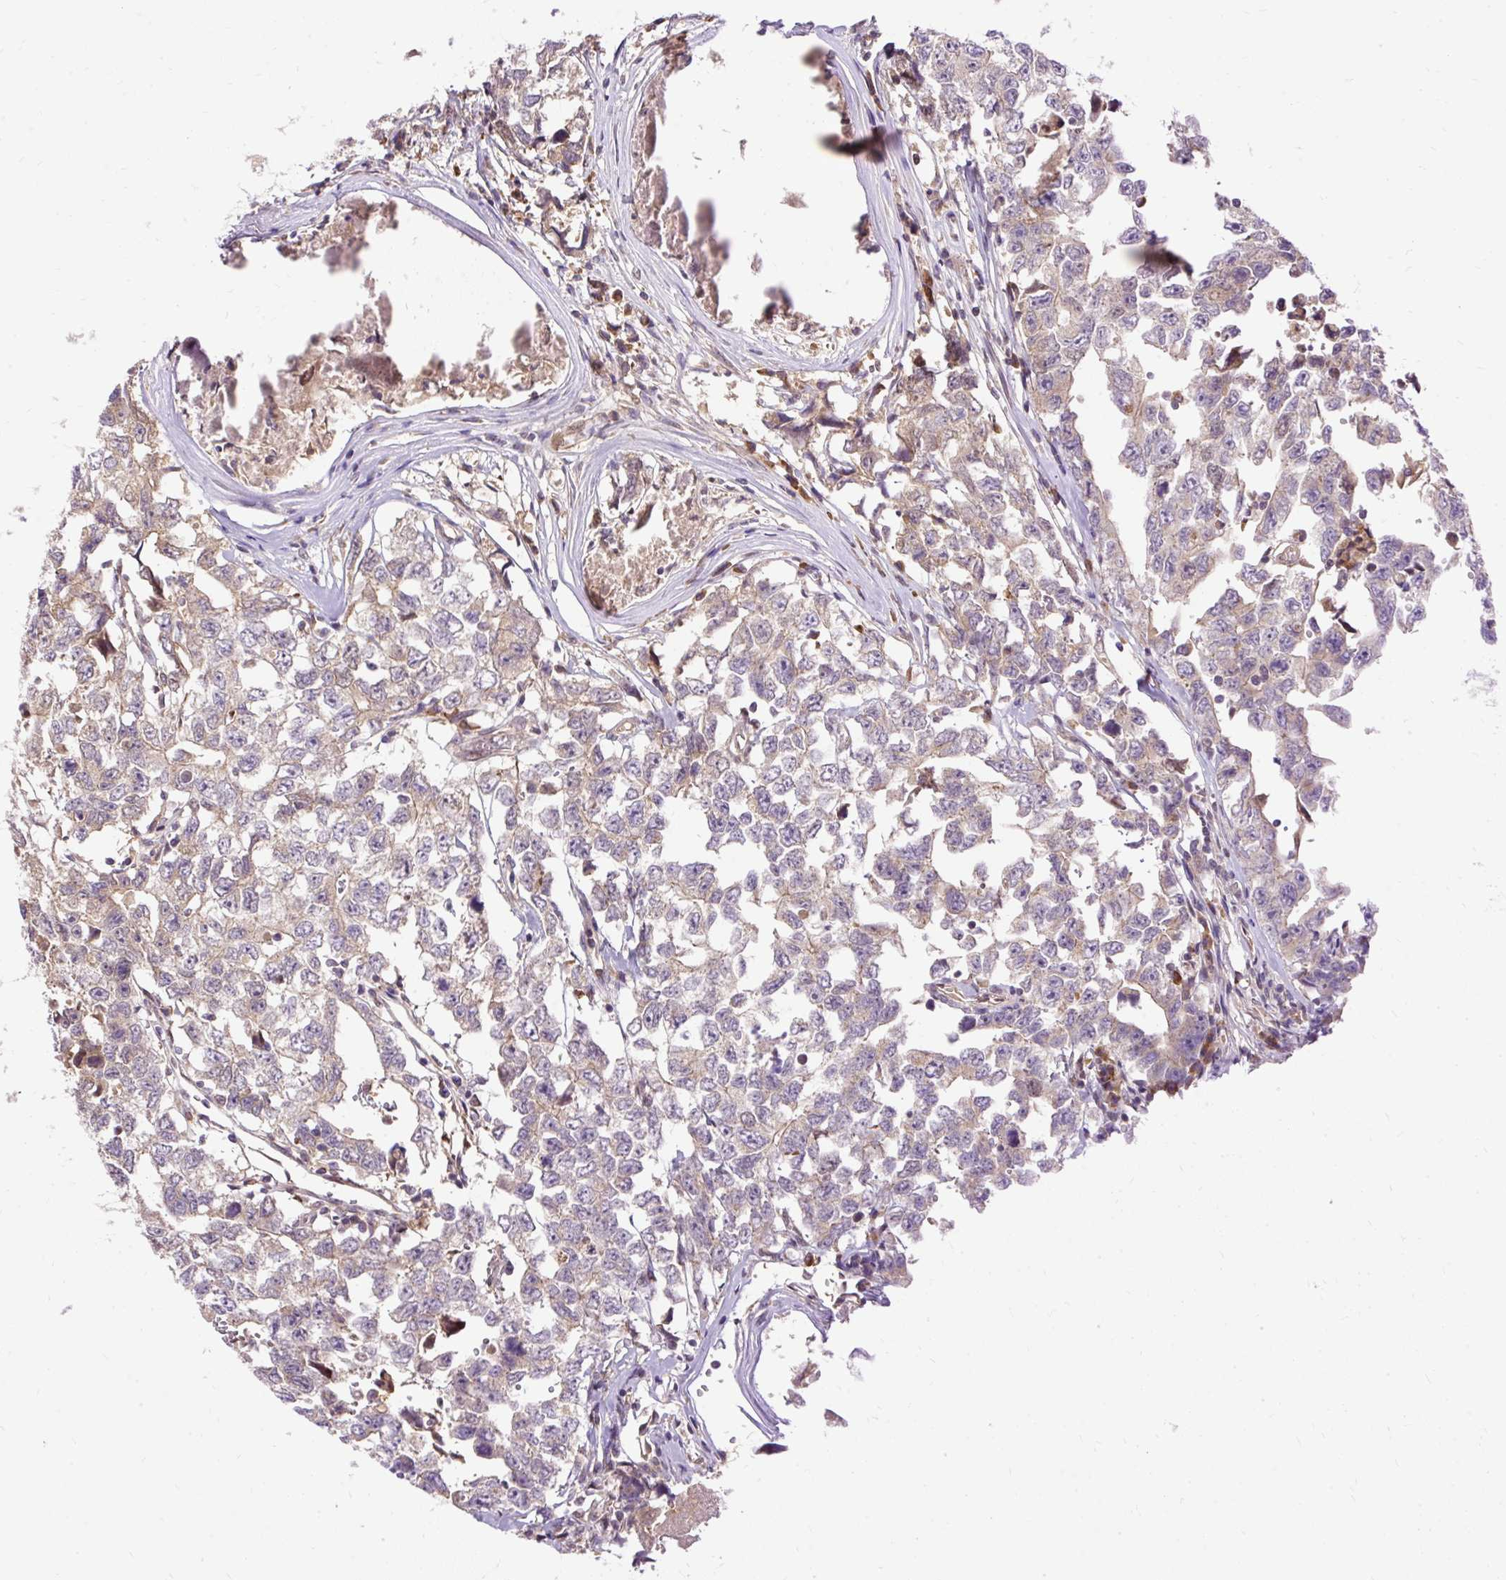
{"staining": {"intensity": "weak", "quantity": "<25%", "location": "cytoplasmic/membranous"}, "tissue": "testis cancer", "cell_type": "Tumor cells", "image_type": "cancer", "snomed": [{"axis": "morphology", "description": "Carcinoma, Embryonal, NOS"}, {"axis": "topography", "description": "Testis"}], "caption": "There is no significant positivity in tumor cells of embryonal carcinoma (testis).", "gene": "CTTNBP2", "patient": {"sex": "male", "age": 22}}